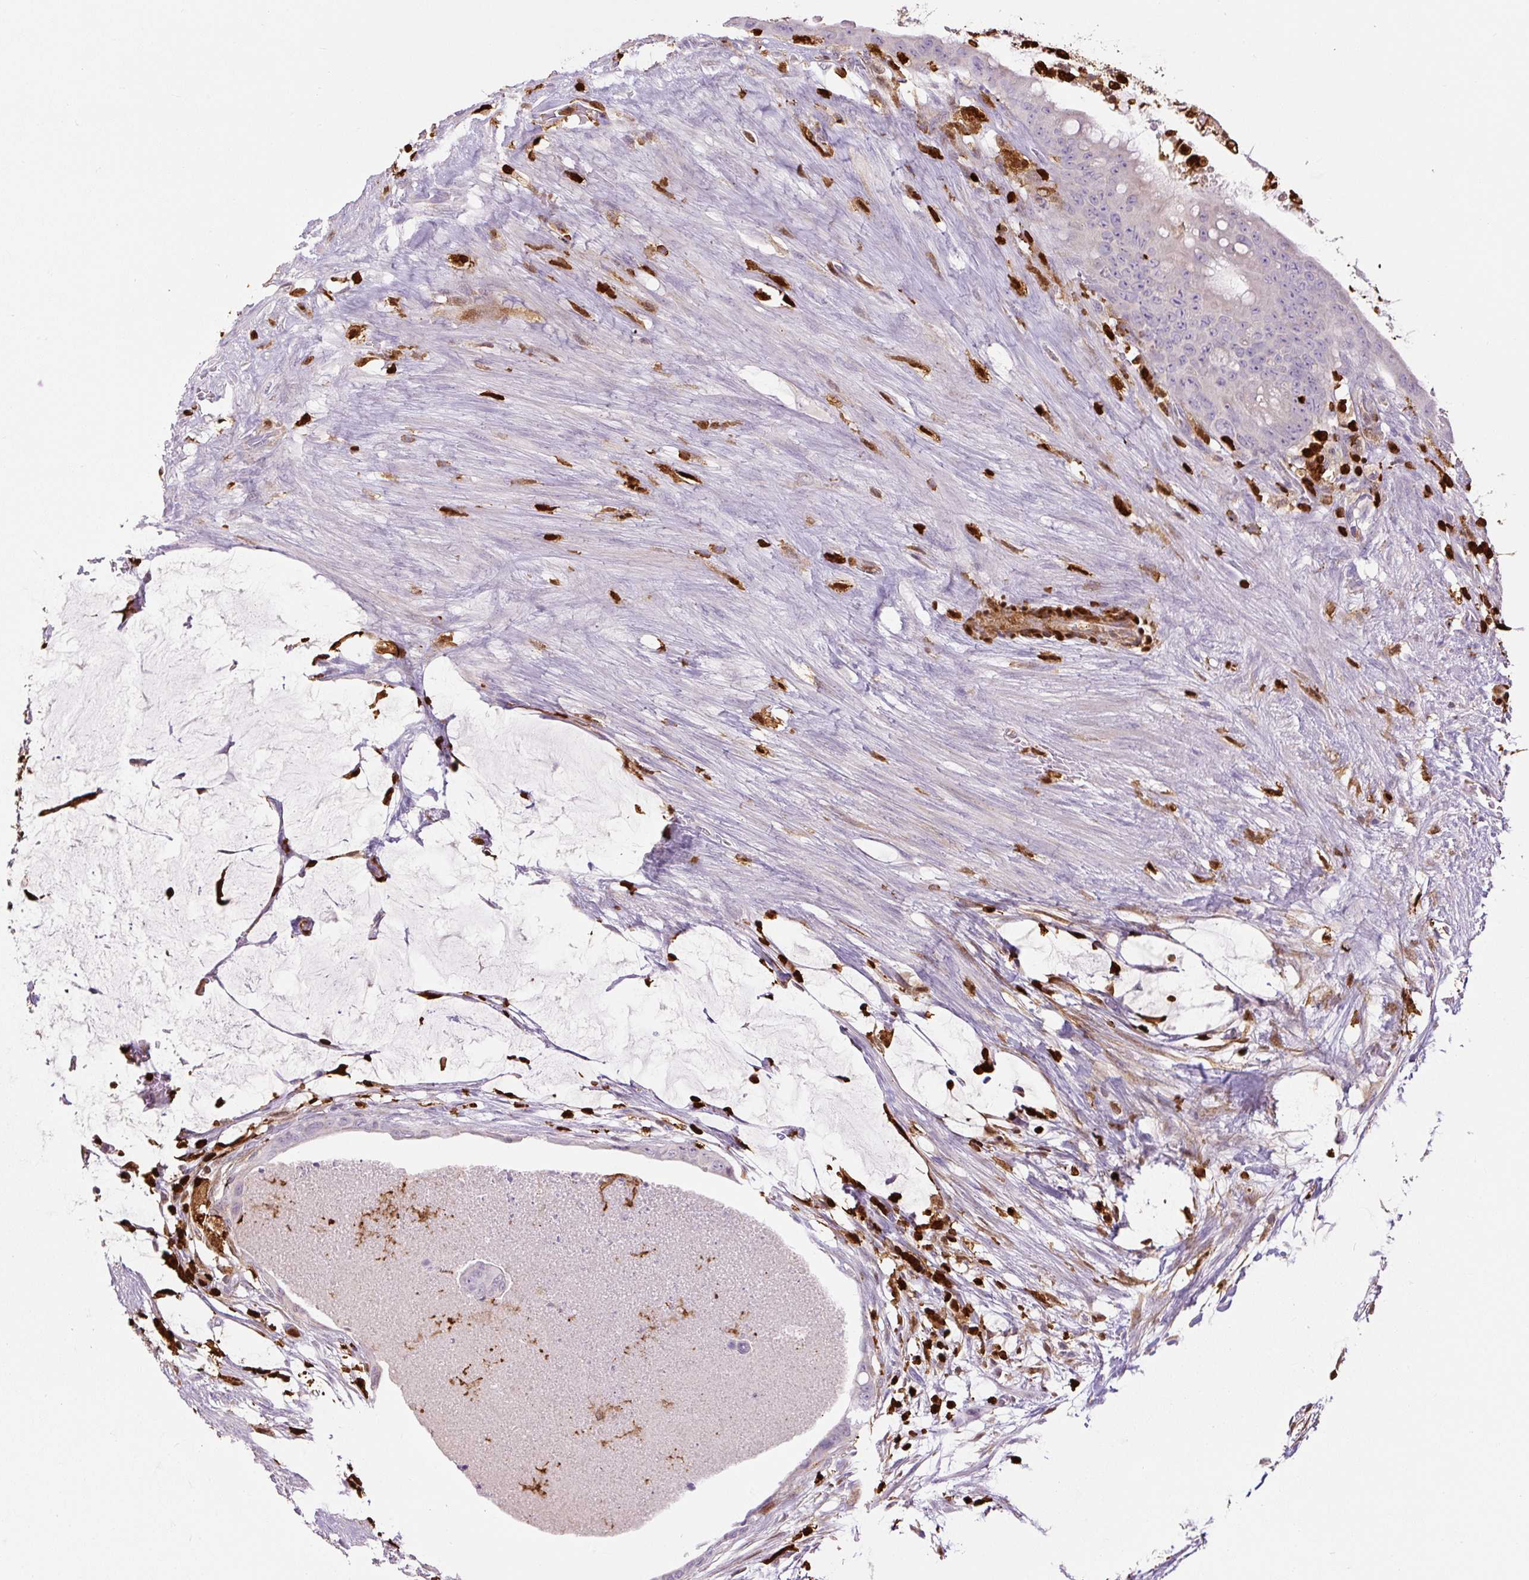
{"staining": {"intensity": "negative", "quantity": "none", "location": "none"}, "tissue": "colorectal cancer", "cell_type": "Tumor cells", "image_type": "cancer", "snomed": [{"axis": "morphology", "description": "Adenocarcinoma, NOS"}, {"axis": "topography", "description": "Rectum"}], "caption": "A photomicrograph of human adenocarcinoma (colorectal) is negative for staining in tumor cells.", "gene": "S100A4", "patient": {"sex": "male", "age": 78}}